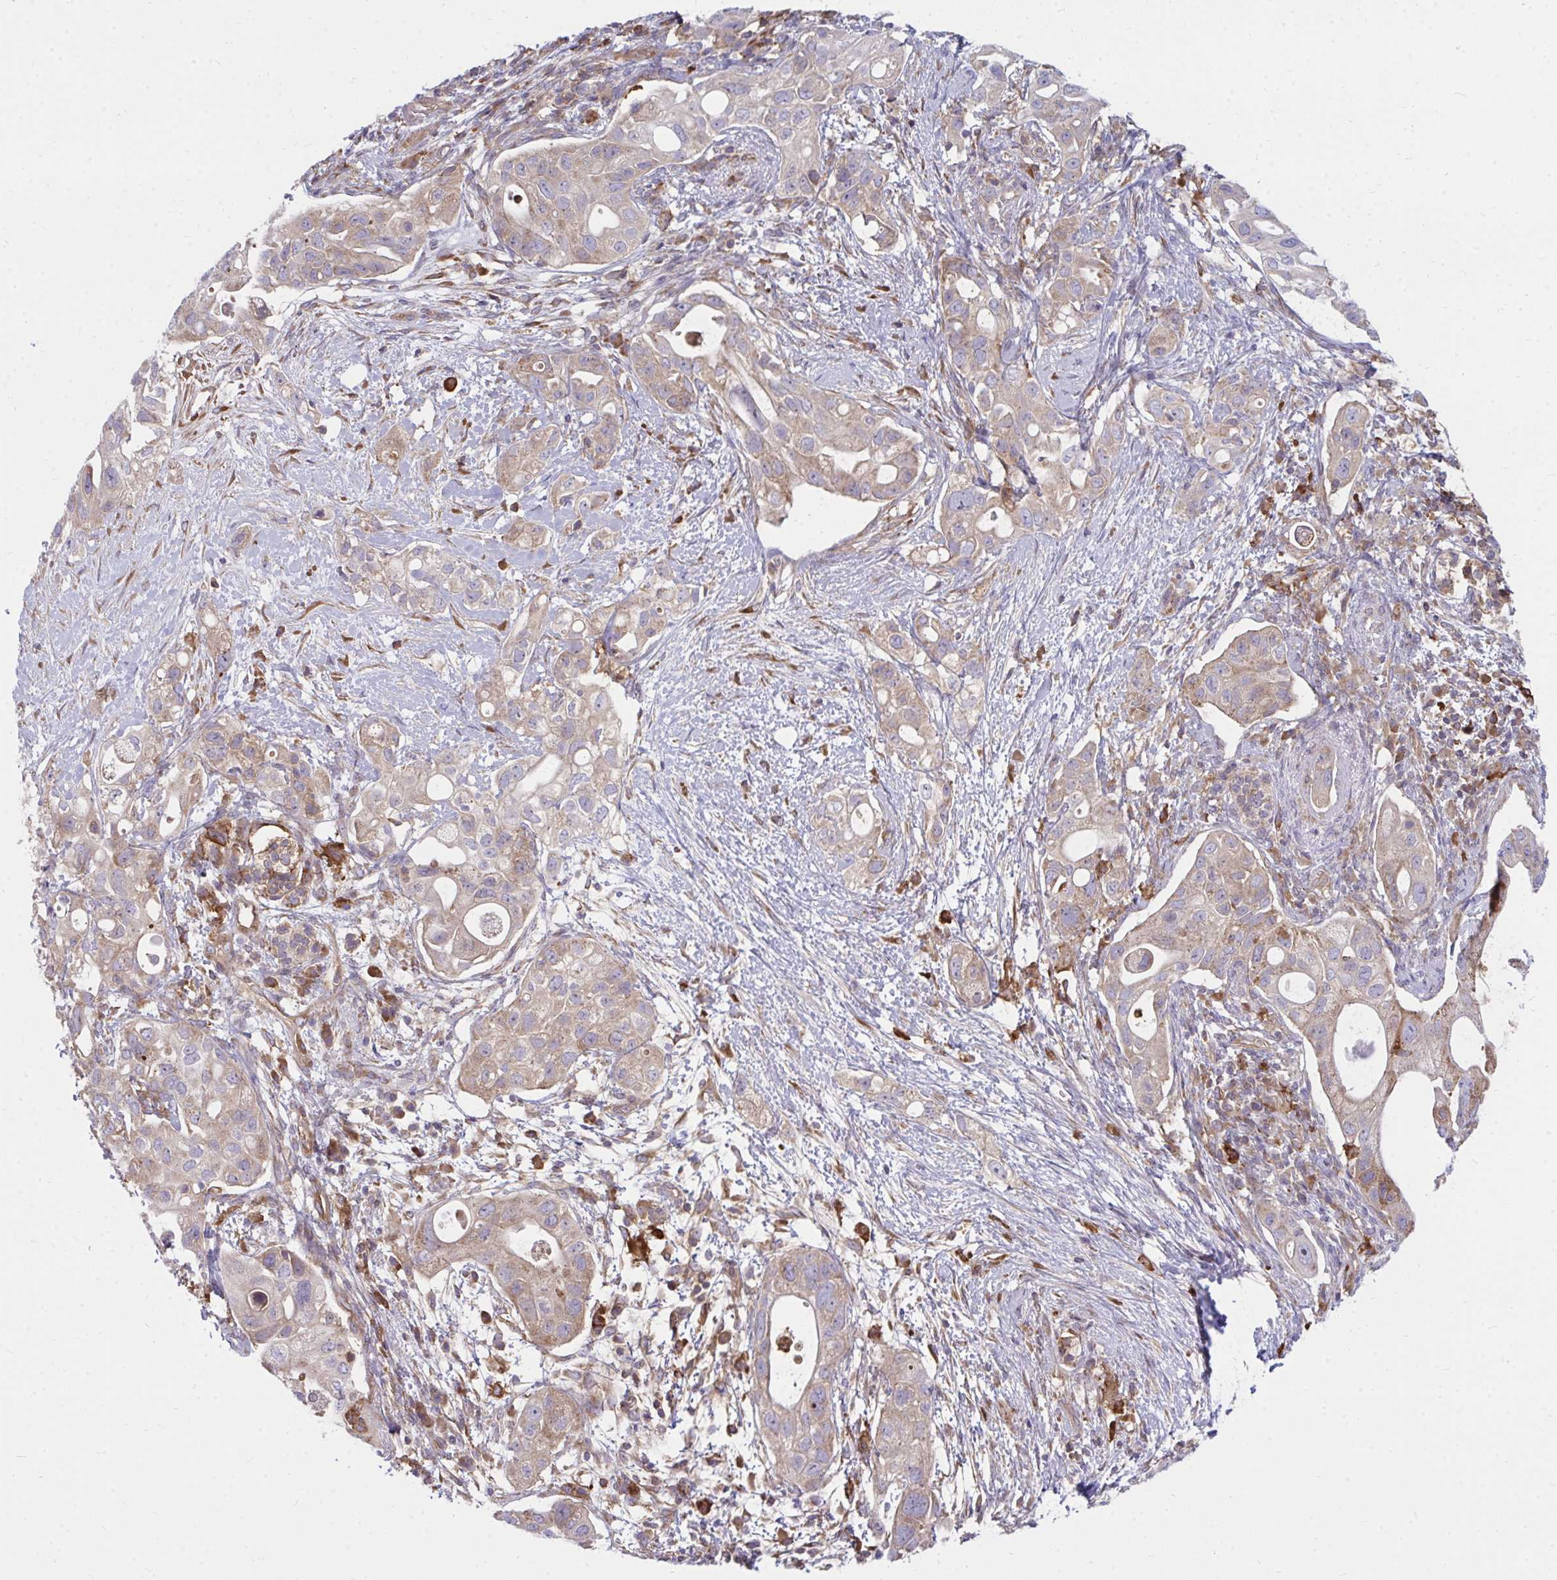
{"staining": {"intensity": "weak", "quantity": ">75%", "location": "cytoplasmic/membranous"}, "tissue": "pancreatic cancer", "cell_type": "Tumor cells", "image_type": "cancer", "snomed": [{"axis": "morphology", "description": "Adenocarcinoma, NOS"}, {"axis": "topography", "description": "Pancreas"}], "caption": "Immunohistochemical staining of pancreatic adenocarcinoma displays weak cytoplasmic/membranous protein expression in about >75% of tumor cells.", "gene": "ASAP1", "patient": {"sex": "female", "age": 72}}